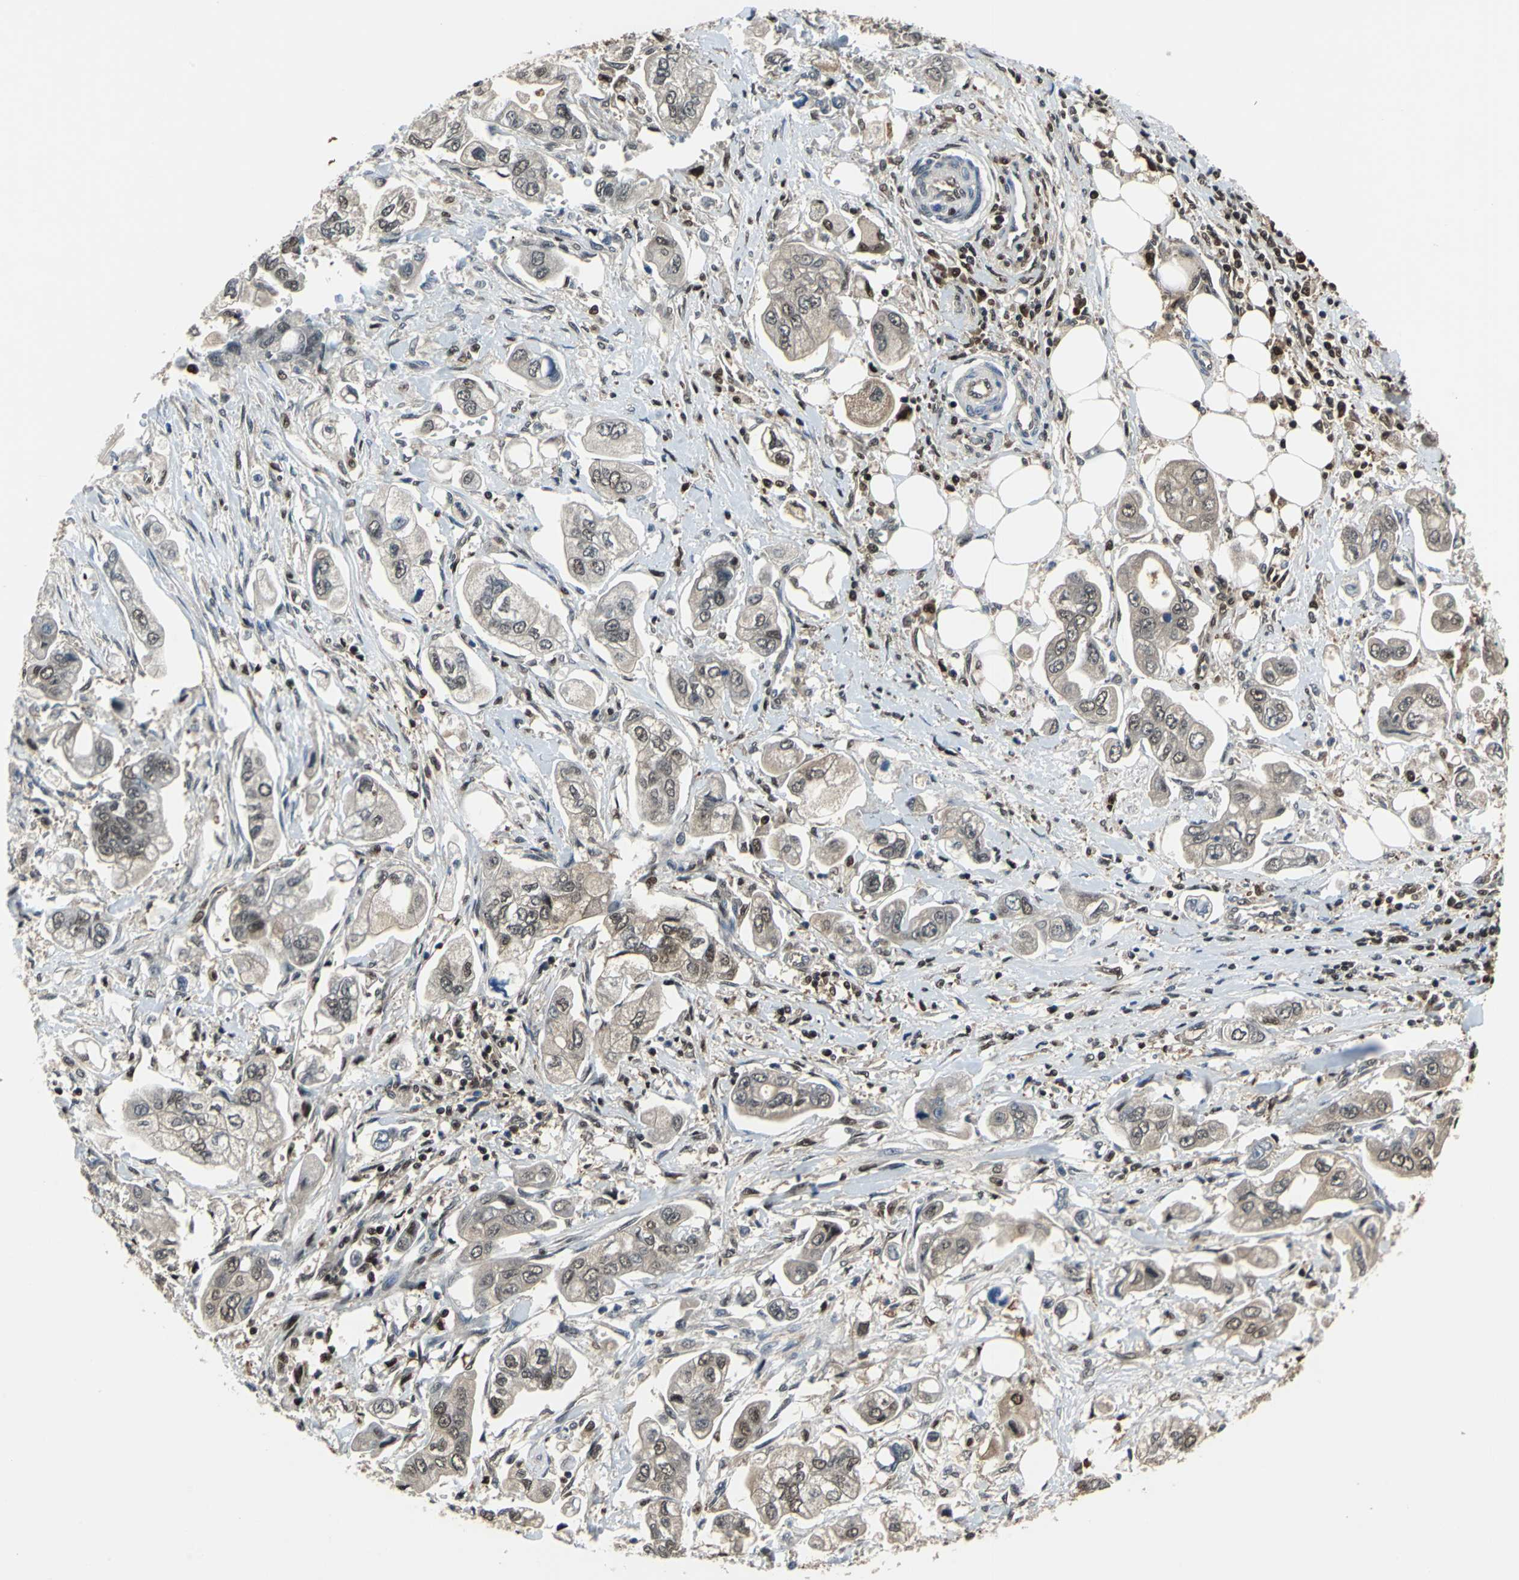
{"staining": {"intensity": "moderate", "quantity": ">75%", "location": "cytoplasmic/membranous"}, "tissue": "stomach cancer", "cell_type": "Tumor cells", "image_type": "cancer", "snomed": [{"axis": "morphology", "description": "Adenocarcinoma, NOS"}, {"axis": "topography", "description": "Stomach"}], "caption": "Human stomach cancer stained with a protein marker demonstrates moderate staining in tumor cells.", "gene": "PSME1", "patient": {"sex": "male", "age": 62}}